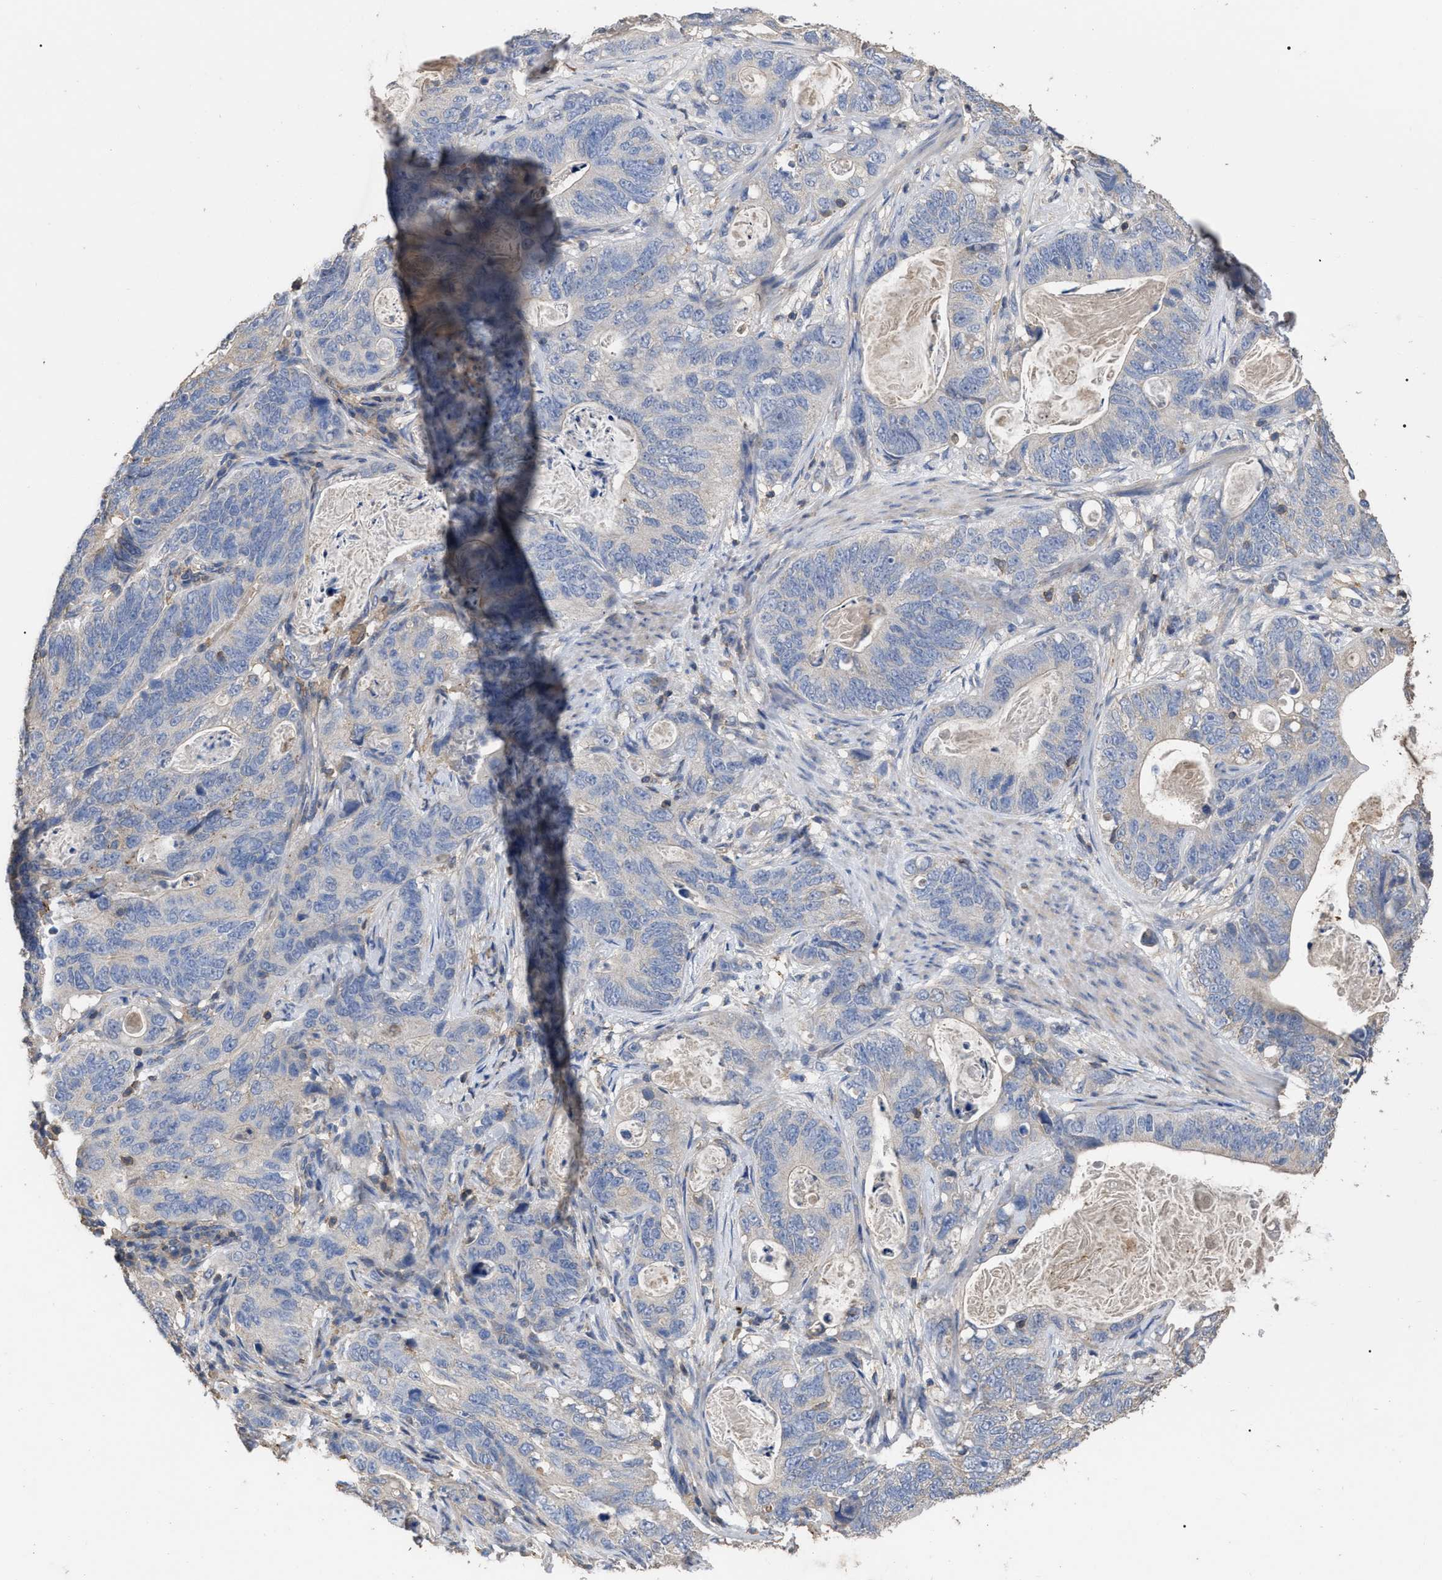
{"staining": {"intensity": "negative", "quantity": "none", "location": "none"}, "tissue": "stomach cancer", "cell_type": "Tumor cells", "image_type": "cancer", "snomed": [{"axis": "morphology", "description": "Normal tissue, NOS"}, {"axis": "morphology", "description": "Adenocarcinoma, NOS"}, {"axis": "topography", "description": "Stomach"}], "caption": "Tumor cells show no significant protein positivity in adenocarcinoma (stomach).", "gene": "GPR179", "patient": {"sex": "female", "age": 89}}